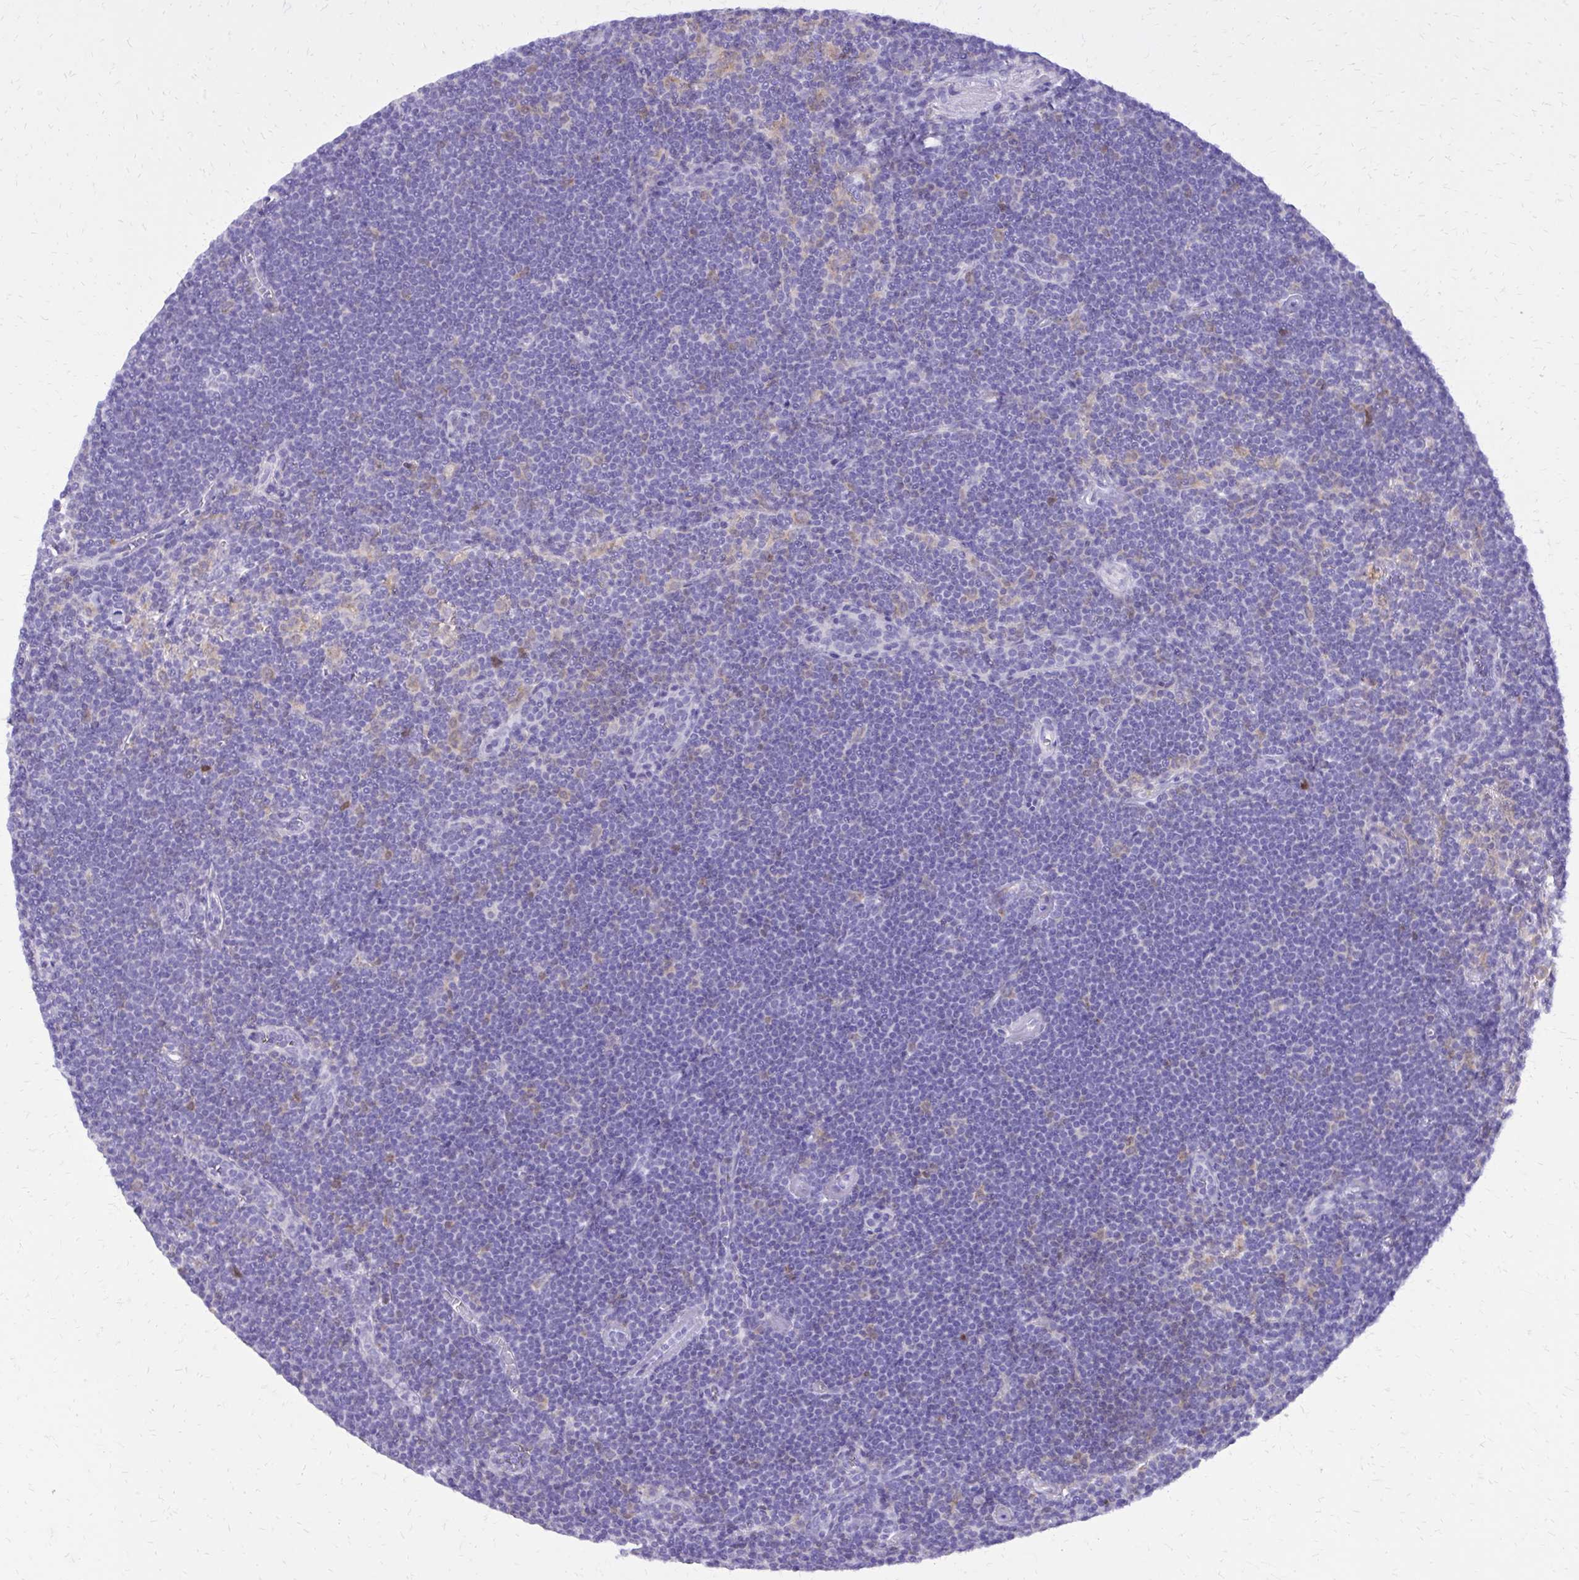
{"staining": {"intensity": "negative", "quantity": "none", "location": "none"}, "tissue": "lymphoma", "cell_type": "Tumor cells", "image_type": "cancer", "snomed": [{"axis": "morphology", "description": "Malignant lymphoma, non-Hodgkin's type, Low grade"}, {"axis": "topography", "description": "Lymph node"}], "caption": "An image of human lymphoma is negative for staining in tumor cells. (DAB immunohistochemistry with hematoxylin counter stain).", "gene": "CAT", "patient": {"sex": "female", "age": 73}}